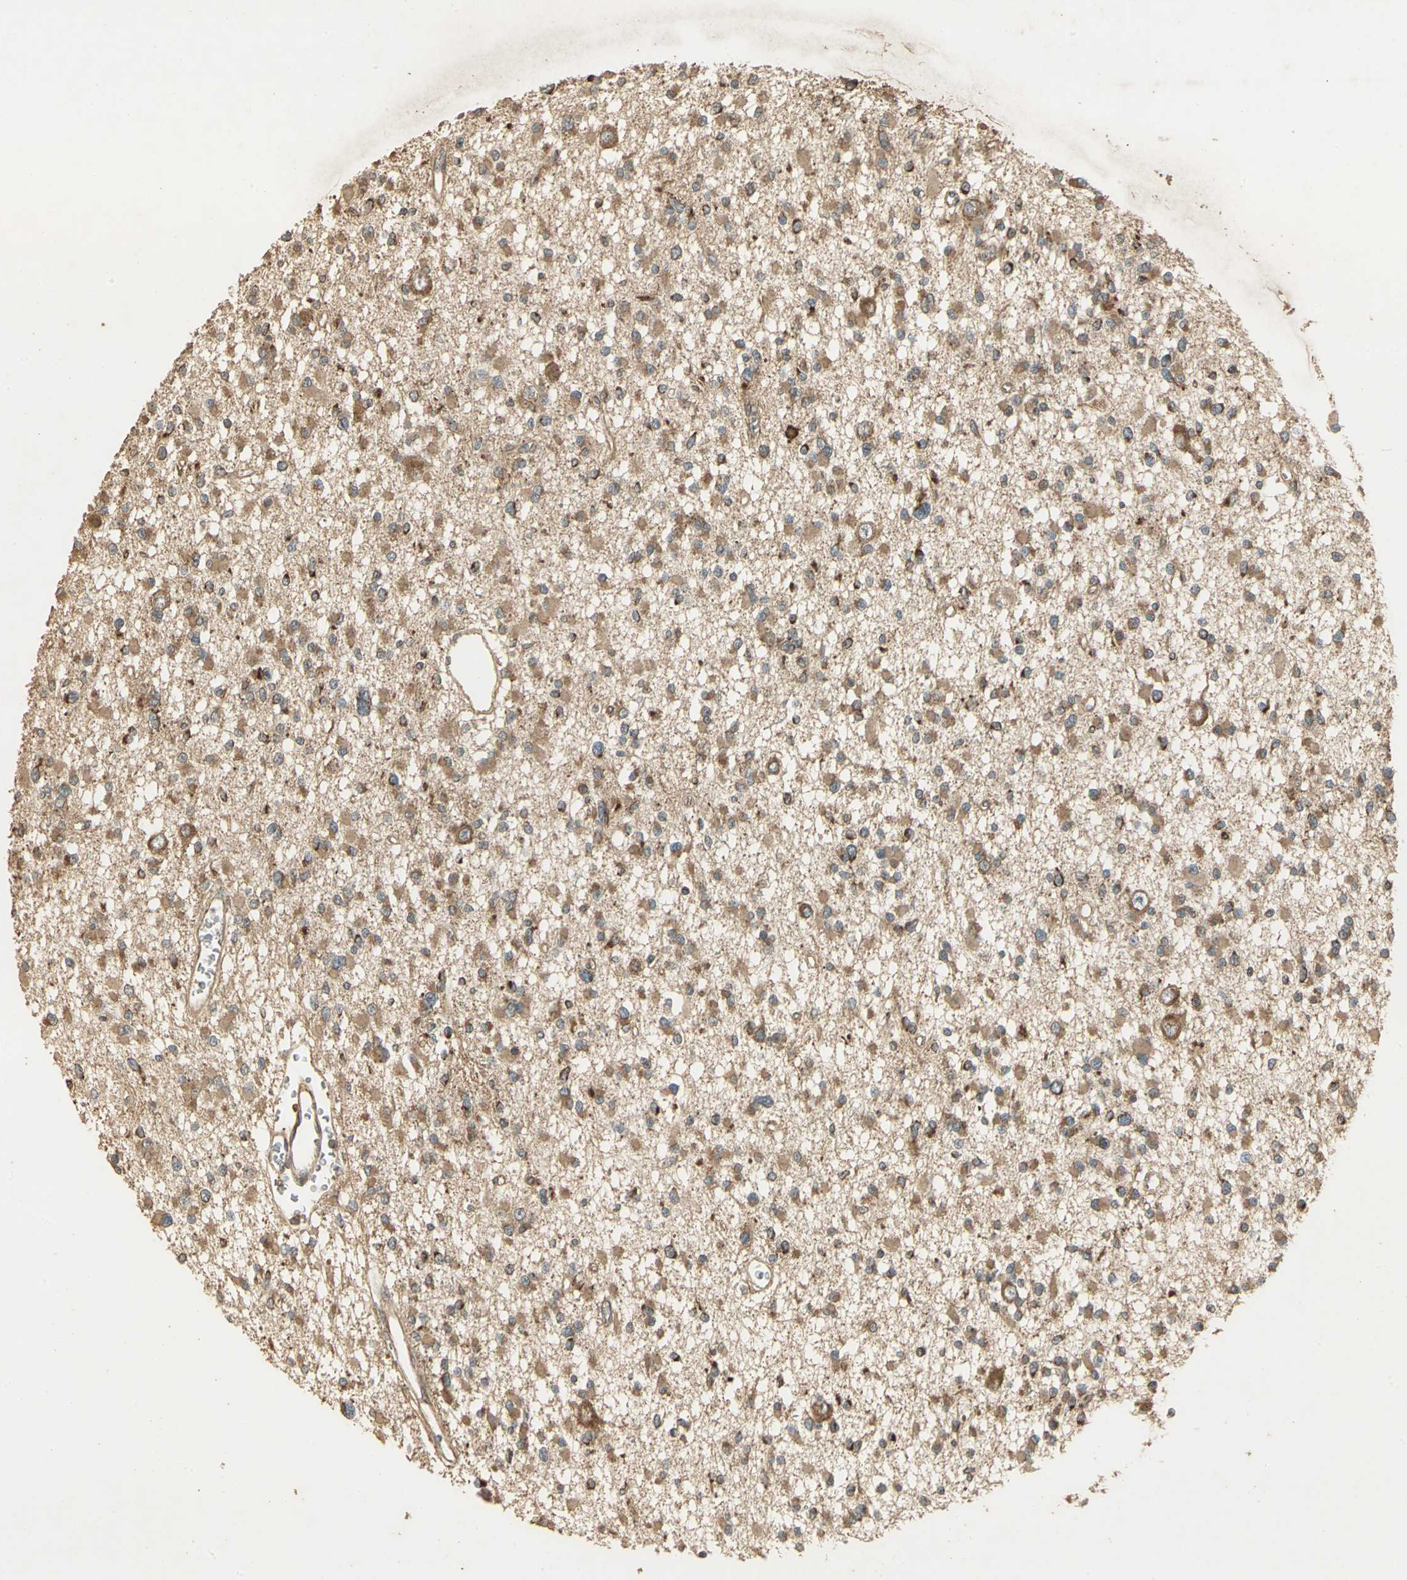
{"staining": {"intensity": "moderate", "quantity": "25%-75%", "location": "cytoplasmic/membranous"}, "tissue": "glioma", "cell_type": "Tumor cells", "image_type": "cancer", "snomed": [{"axis": "morphology", "description": "Glioma, malignant, Low grade"}, {"axis": "topography", "description": "Brain"}], "caption": "Protein expression analysis of human glioma reveals moderate cytoplasmic/membranous positivity in about 25%-75% of tumor cells.", "gene": "KANK1", "patient": {"sex": "female", "age": 22}}